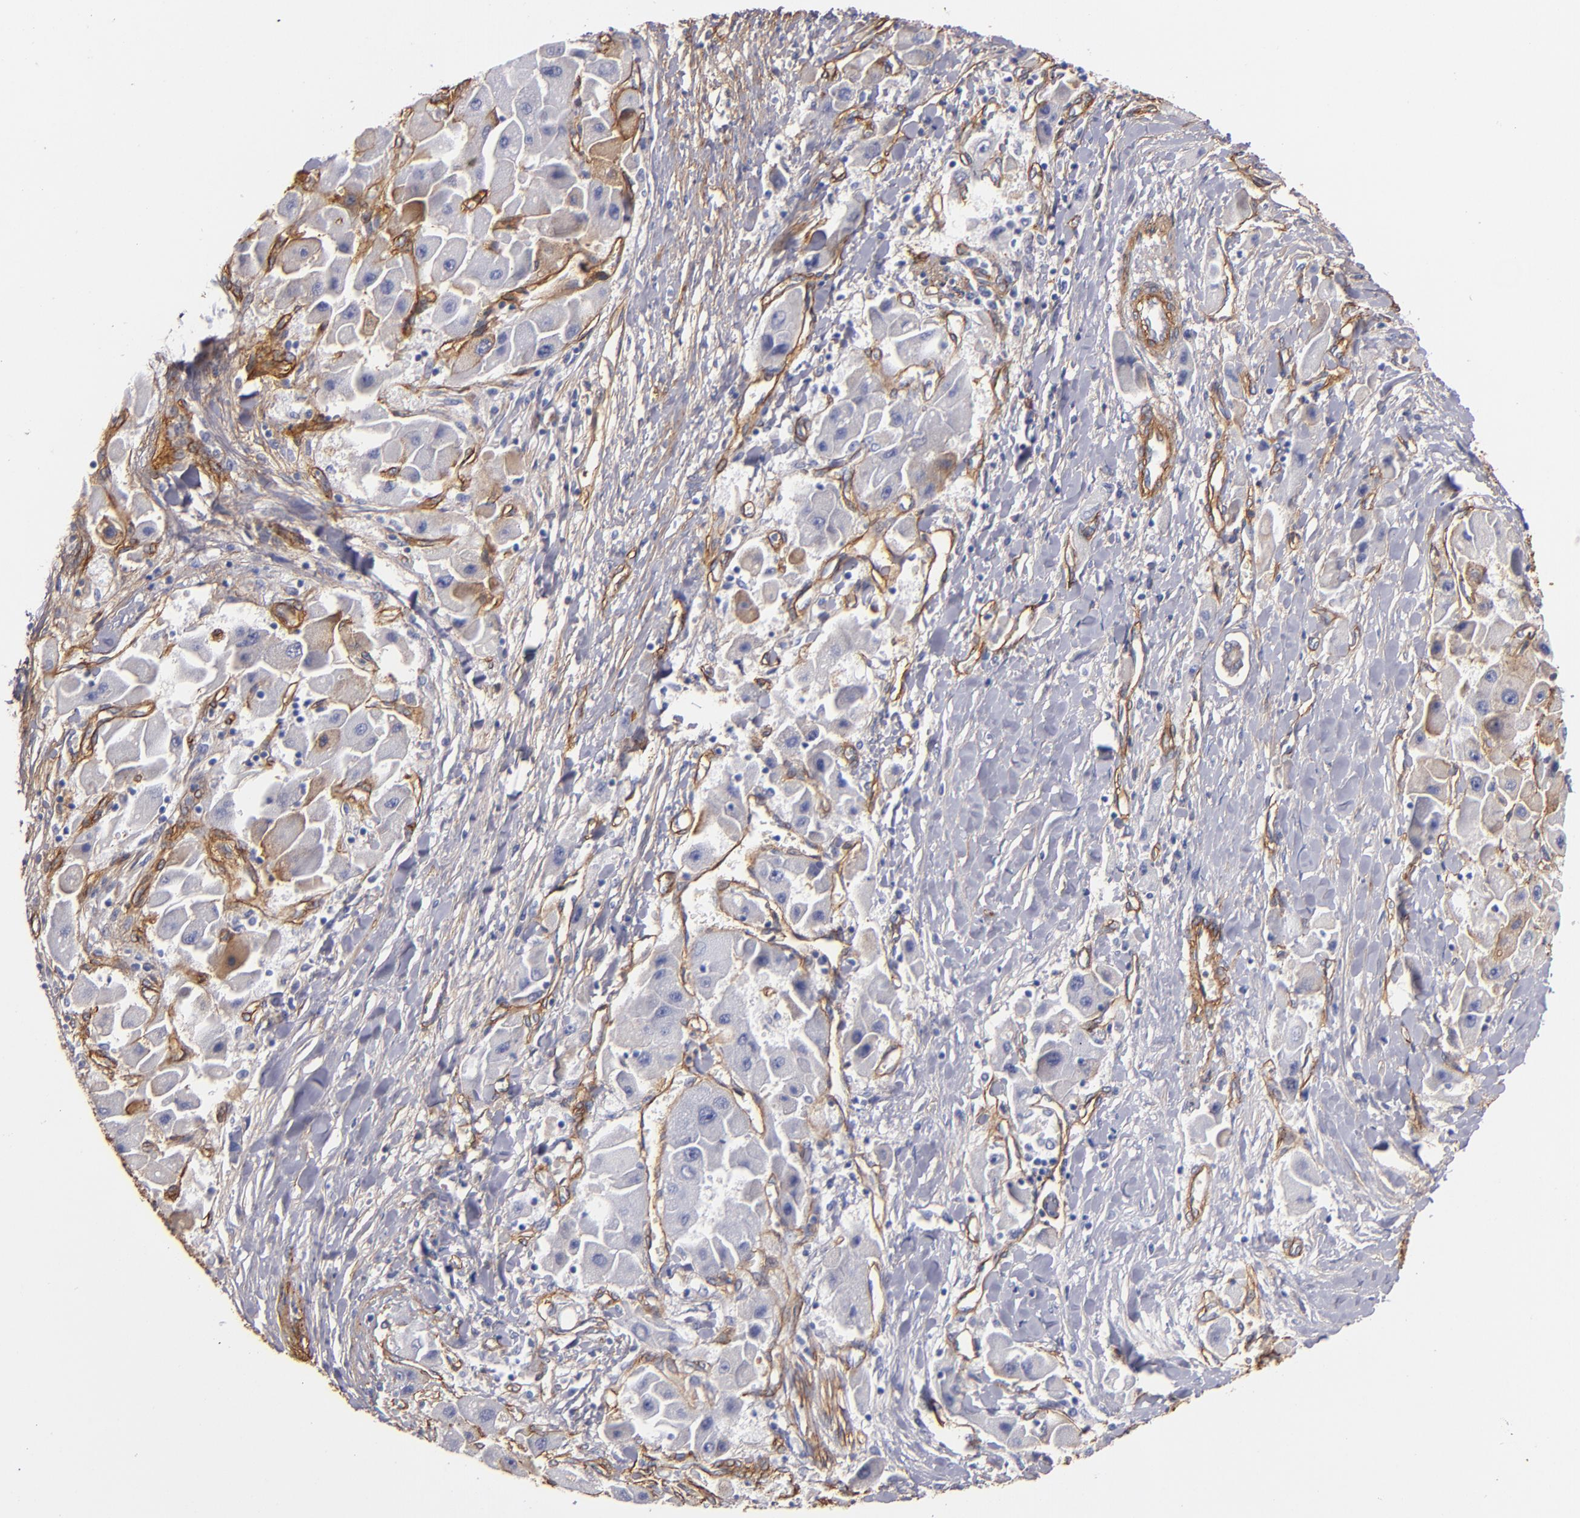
{"staining": {"intensity": "weak", "quantity": "<25%", "location": "cytoplasmic/membranous"}, "tissue": "liver cancer", "cell_type": "Tumor cells", "image_type": "cancer", "snomed": [{"axis": "morphology", "description": "Carcinoma, Hepatocellular, NOS"}, {"axis": "topography", "description": "Liver"}], "caption": "Image shows no significant protein positivity in tumor cells of liver hepatocellular carcinoma.", "gene": "LAMC1", "patient": {"sex": "male", "age": 24}}